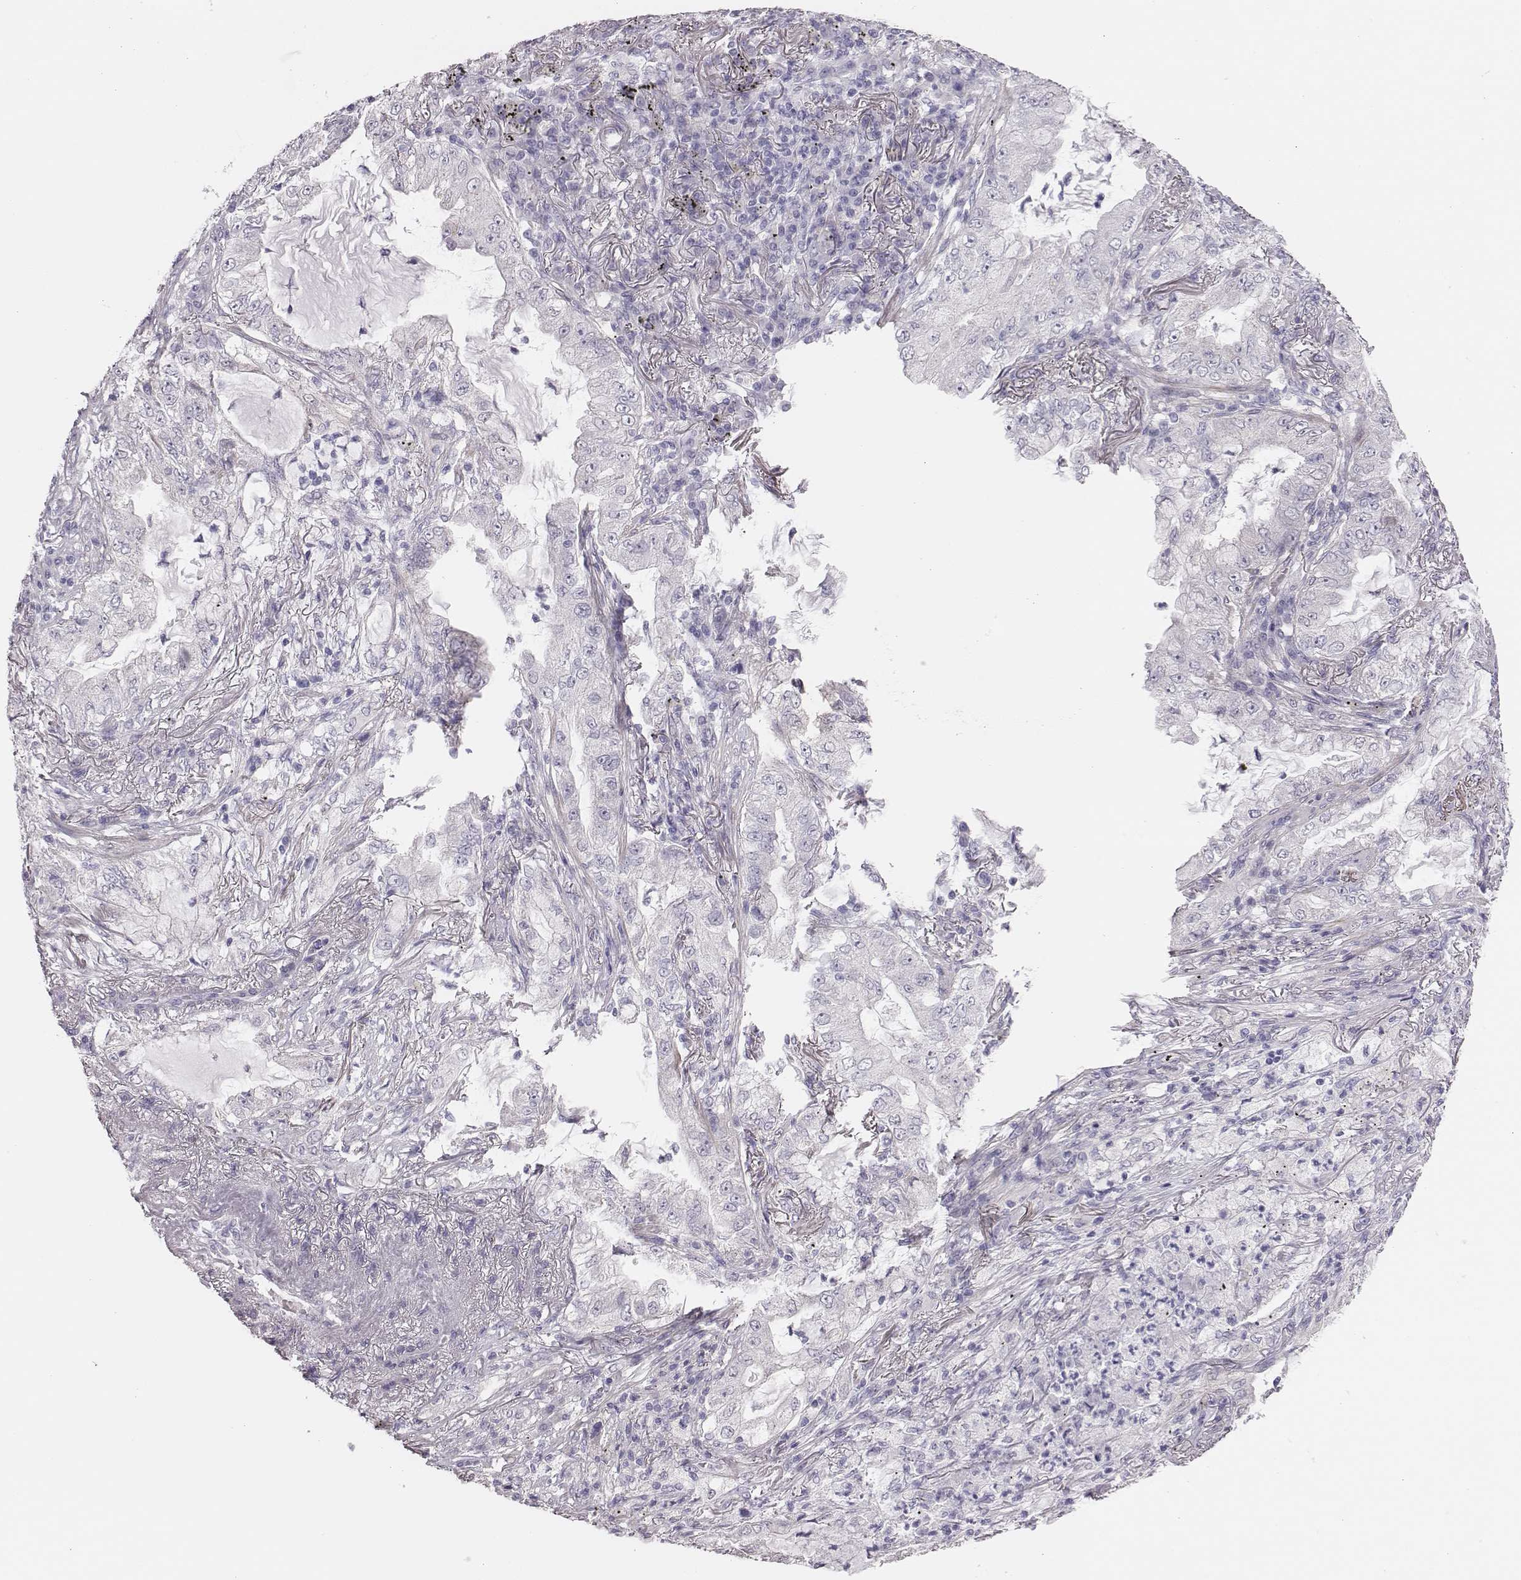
{"staining": {"intensity": "negative", "quantity": "none", "location": "none"}, "tissue": "lung cancer", "cell_type": "Tumor cells", "image_type": "cancer", "snomed": [{"axis": "morphology", "description": "Adenocarcinoma, NOS"}, {"axis": "topography", "description": "Lung"}], "caption": "IHC of human lung cancer (adenocarcinoma) displays no staining in tumor cells.", "gene": "SCML2", "patient": {"sex": "female", "age": 73}}